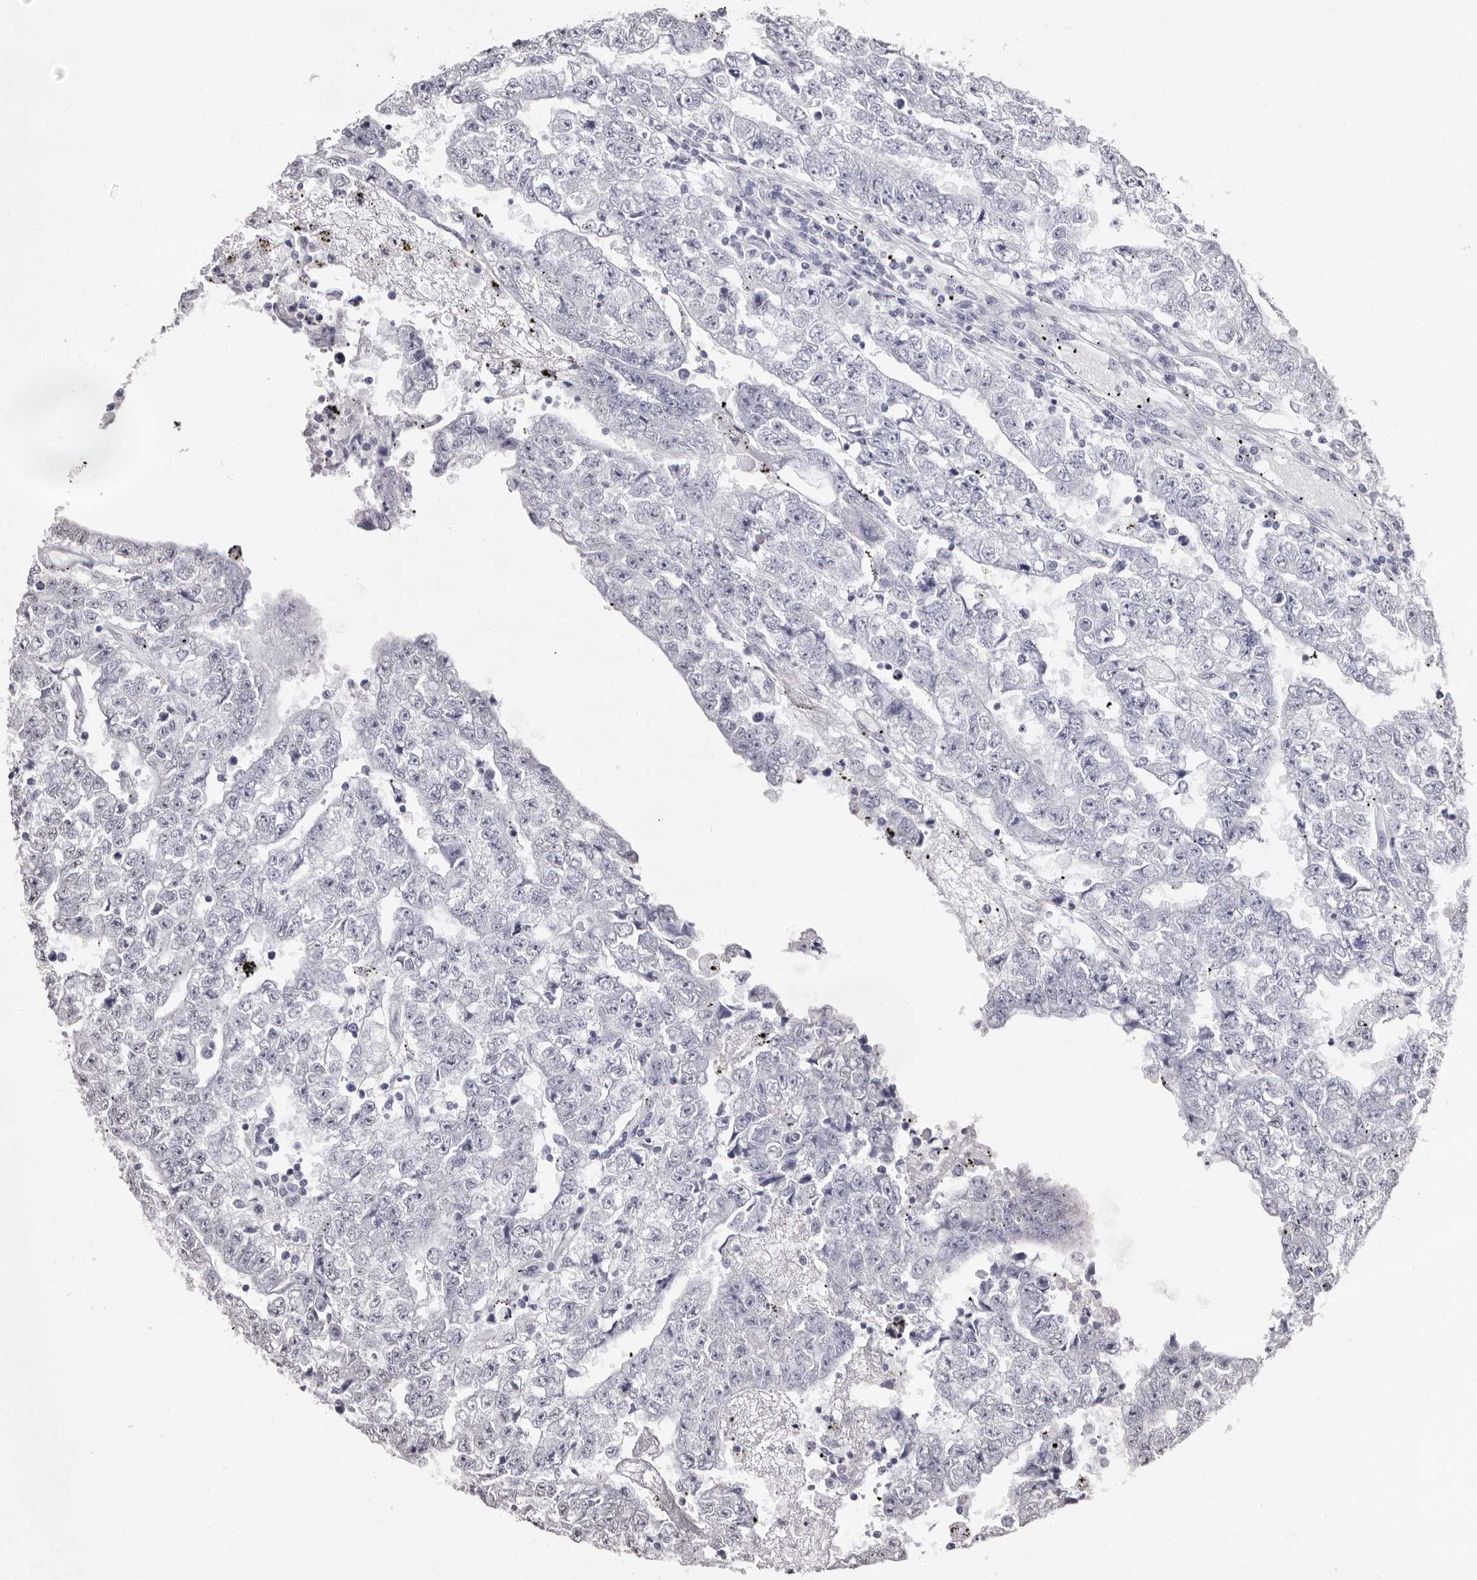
{"staining": {"intensity": "weak", "quantity": "<25%", "location": "nuclear"}, "tissue": "testis cancer", "cell_type": "Tumor cells", "image_type": "cancer", "snomed": [{"axis": "morphology", "description": "Carcinoma, Embryonal, NOS"}, {"axis": "topography", "description": "Testis"}], "caption": "Photomicrograph shows no significant protein staining in tumor cells of embryonal carcinoma (testis).", "gene": "ERBB4", "patient": {"sex": "male", "age": 25}}